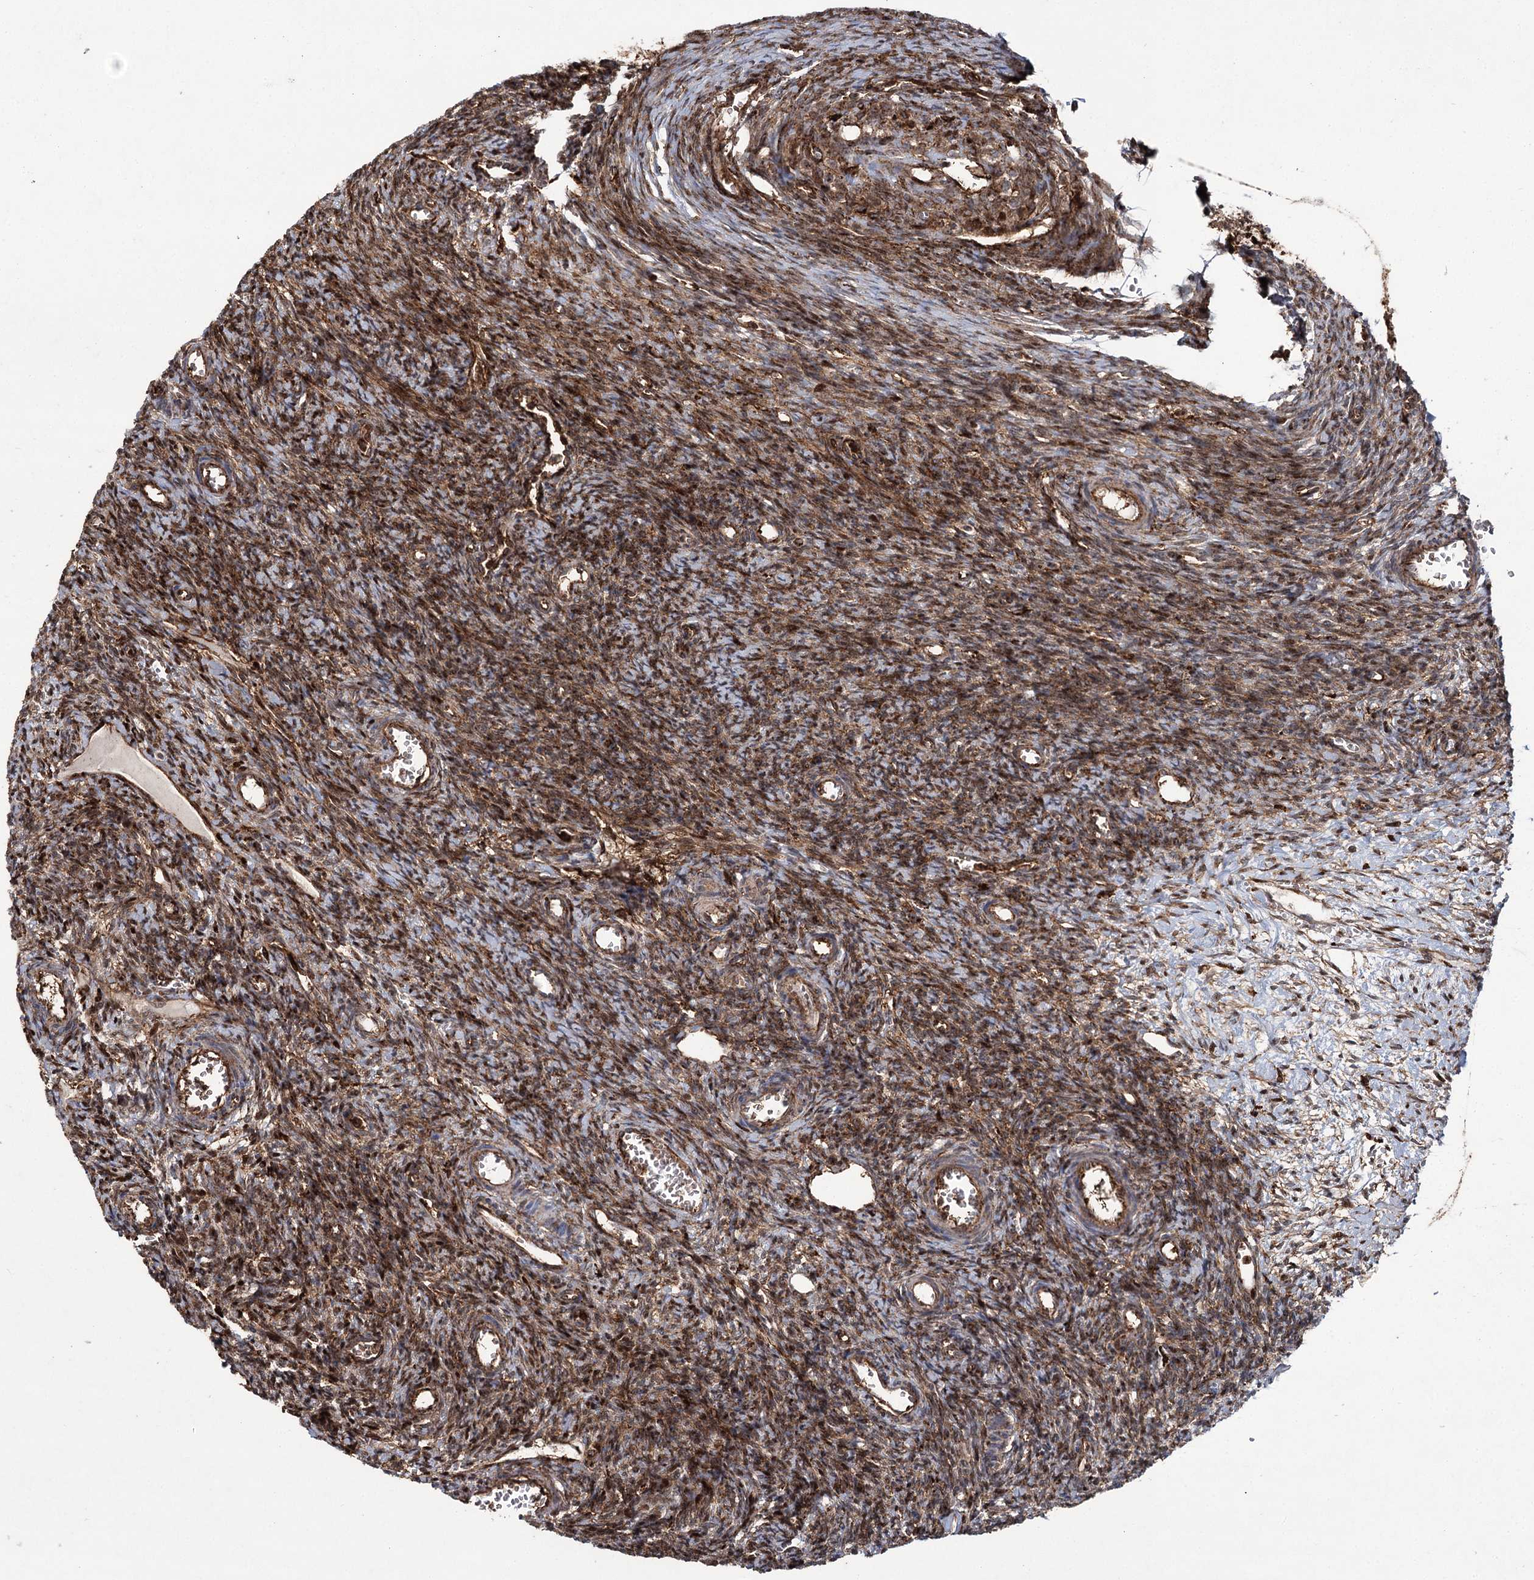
{"staining": {"intensity": "moderate", "quantity": ">75%", "location": "cytoplasmic/membranous,nuclear"}, "tissue": "ovary", "cell_type": "Ovarian stroma cells", "image_type": "normal", "snomed": [{"axis": "morphology", "description": "Normal tissue, NOS"}, {"axis": "topography", "description": "Ovary"}], "caption": "Moderate cytoplasmic/membranous,nuclear staining for a protein is seen in about >75% of ovarian stroma cells of unremarkable ovary using immunohistochemistry.", "gene": "DCUN1D4", "patient": {"sex": "female", "age": 39}}